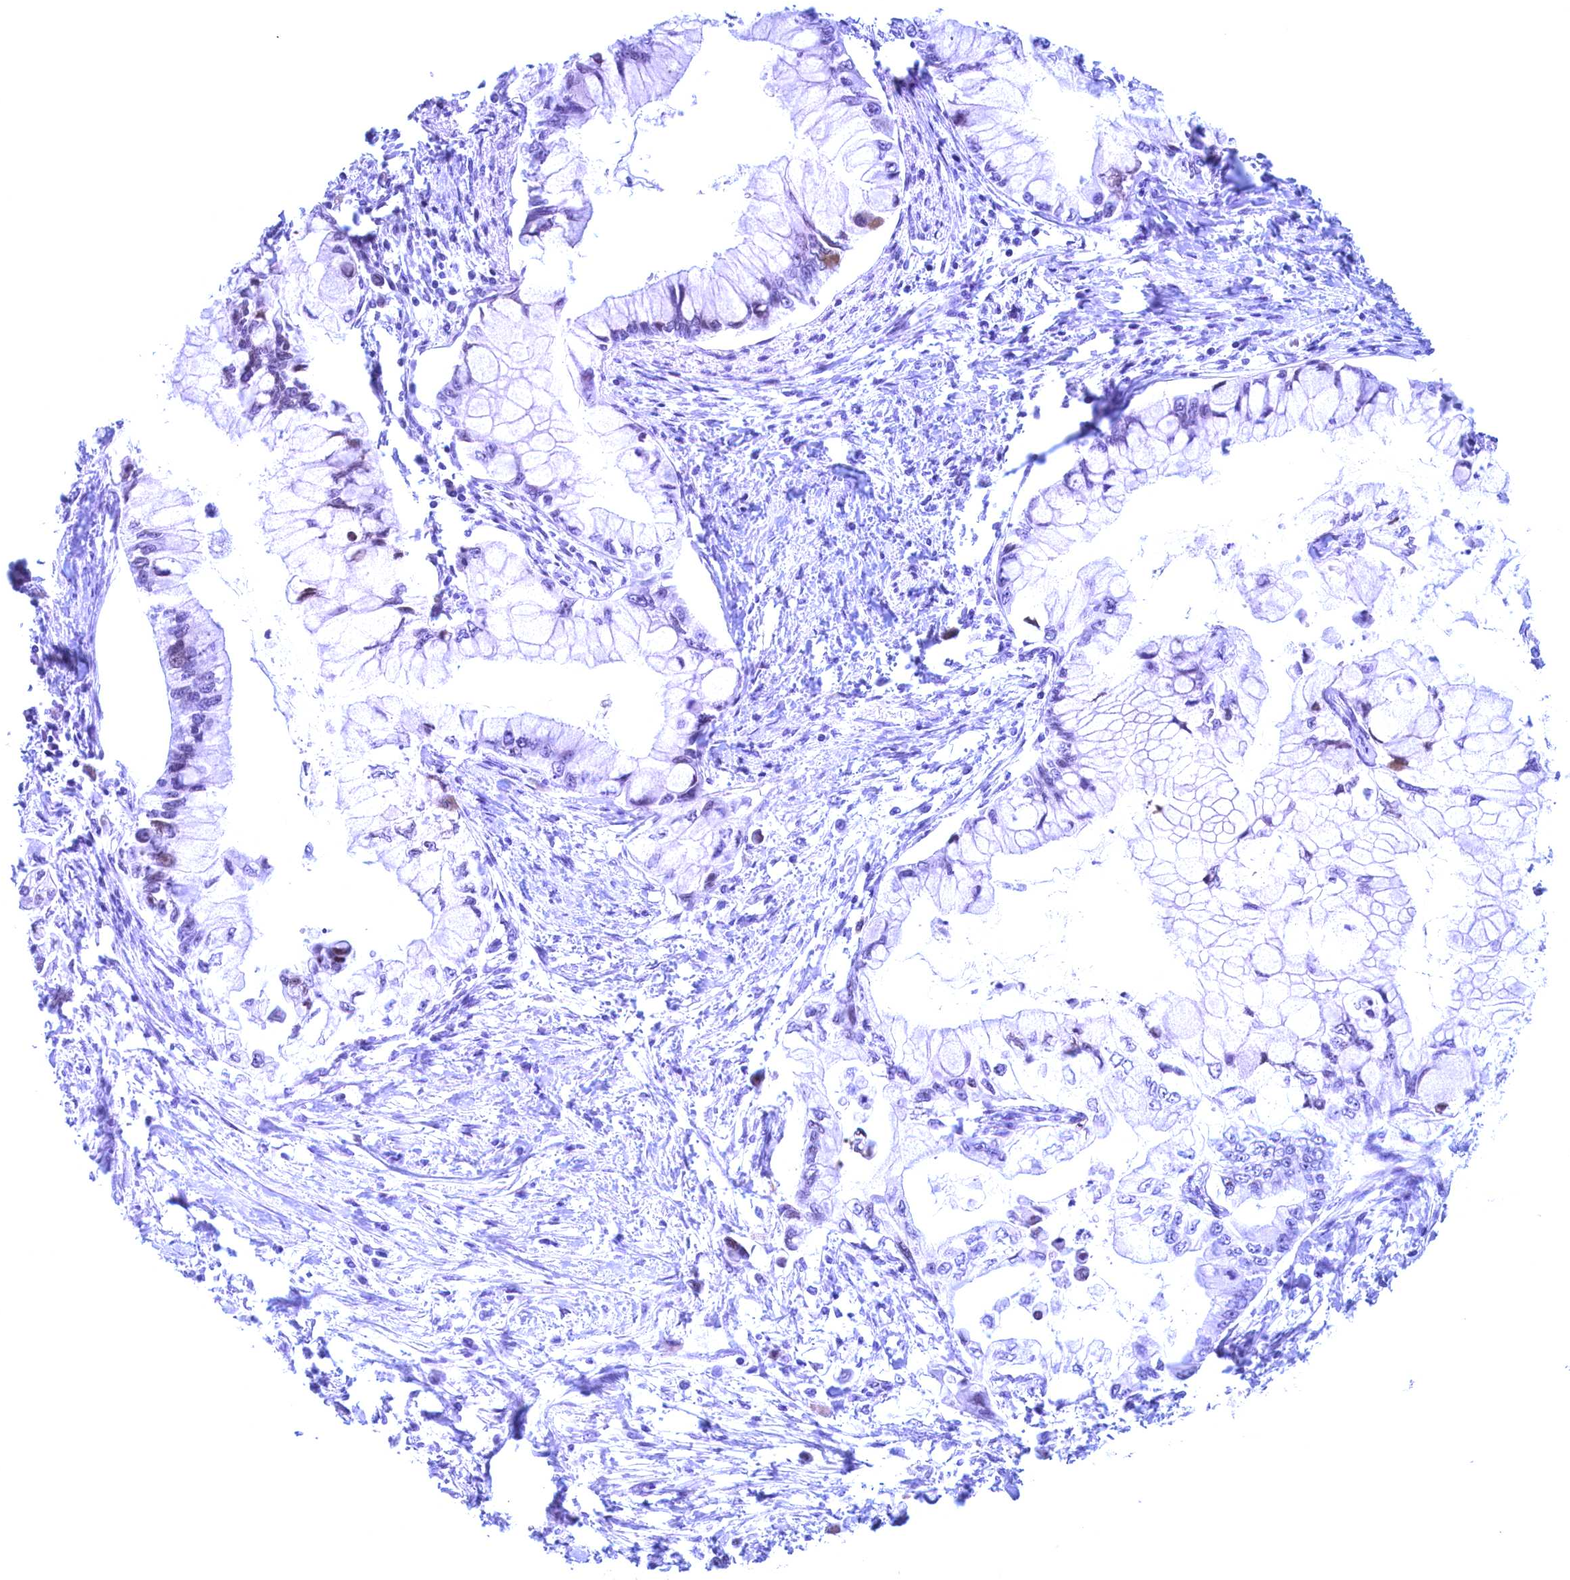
{"staining": {"intensity": "negative", "quantity": "none", "location": "none"}, "tissue": "pancreatic cancer", "cell_type": "Tumor cells", "image_type": "cancer", "snomed": [{"axis": "morphology", "description": "Adenocarcinoma, NOS"}, {"axis": "topography", "description": "Pancreas"}], "caption": "An immunohistochemistry micrograph of pancreatic cancer is shown. There is no staining in tumor cells of pancreatic cancer.", "gene": "GPSM1", "patient": {"sex": "male", "age": 48}}